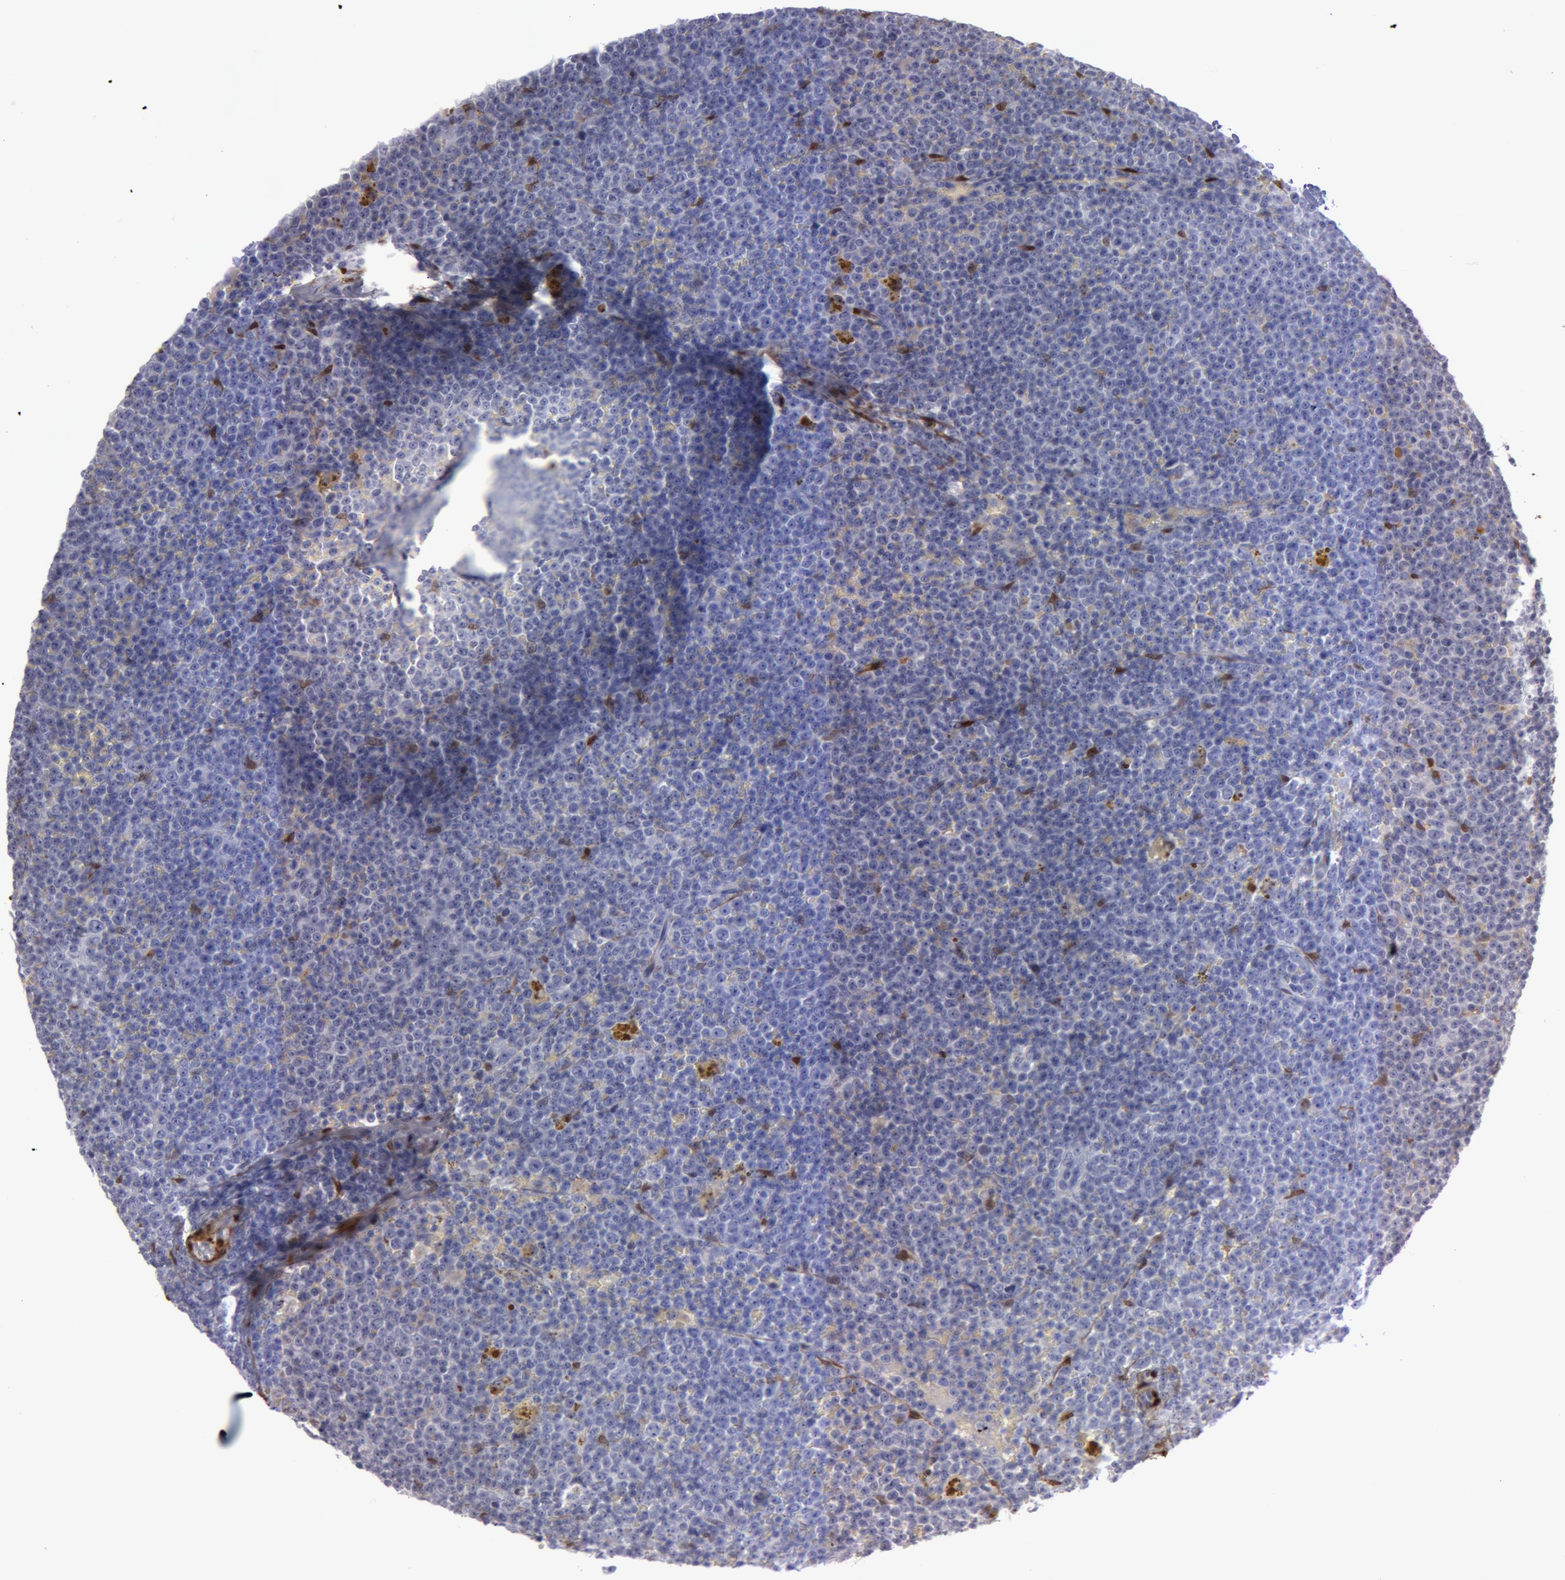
{"staining": {"intensity": "moderate", "quantity": "25%-75%", "location": "cytoplasmic/membranous"}, "tissue": "lymphoma", "cell_type": "Tumor cells", "image_type": "cancer", "snomed": [{"axis": "morphology", "description": "Malignant lymphoma, non-Hodgkin's type, Low grade"}, {"axis": "topography", "description": "Lymph node"}], "caption": "A high-resolution photomicrograph shows immunohistochemistry staining of lymphoma, which reveals moderate cytoplasmic/membranous expression in about 25%-75% of tumor cells.", "gene": "TAGLN", "patient": {"sex": "male", "age": 50}}